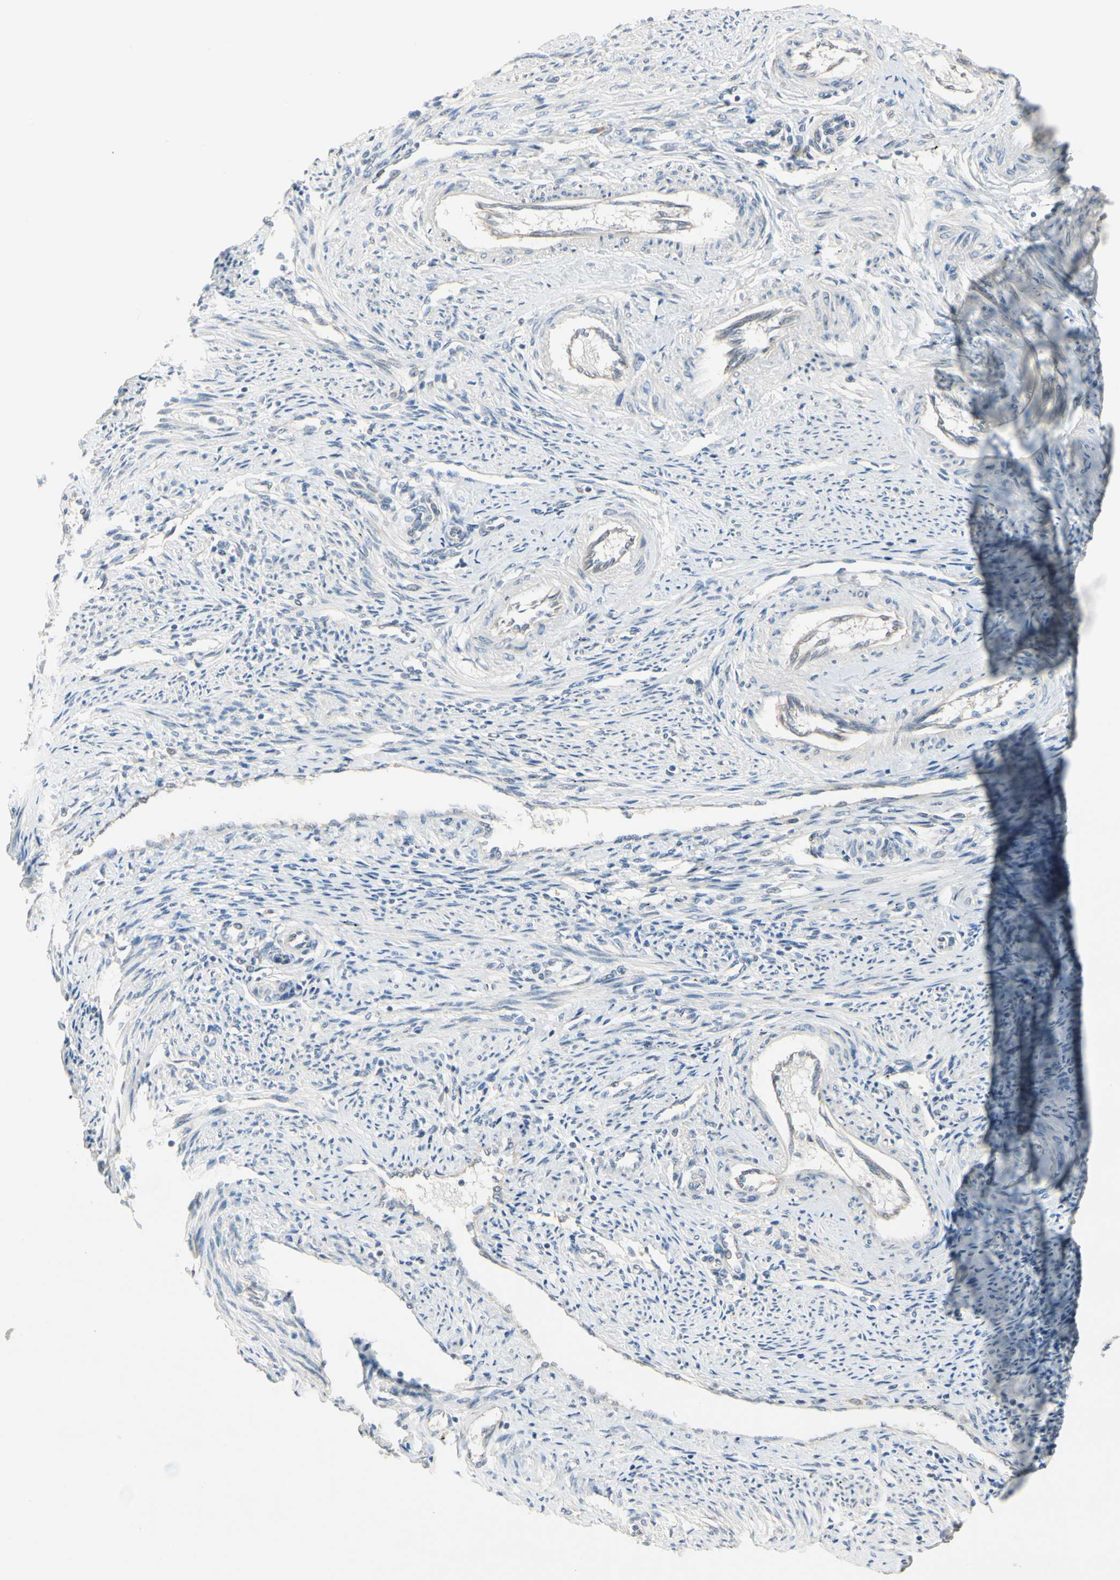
{"staining": {"intensity": "negative", "quantity": "none", "location": "none"}, "tissue": "endometrium", "cell_type": "Cells in endometrial stroma", "image_type": "normal", "snomed": [{"axis": "morphology", "description": "Normal tissue, NOS"}, {"axis": "topography", "description": "Endometrium"}], "caption": "Image shows no significant protein positivity in cells in endometrial stroma of benign endometrium.", "gene": "PRSS21", "patient": {"sex": "female", "age": 42}}